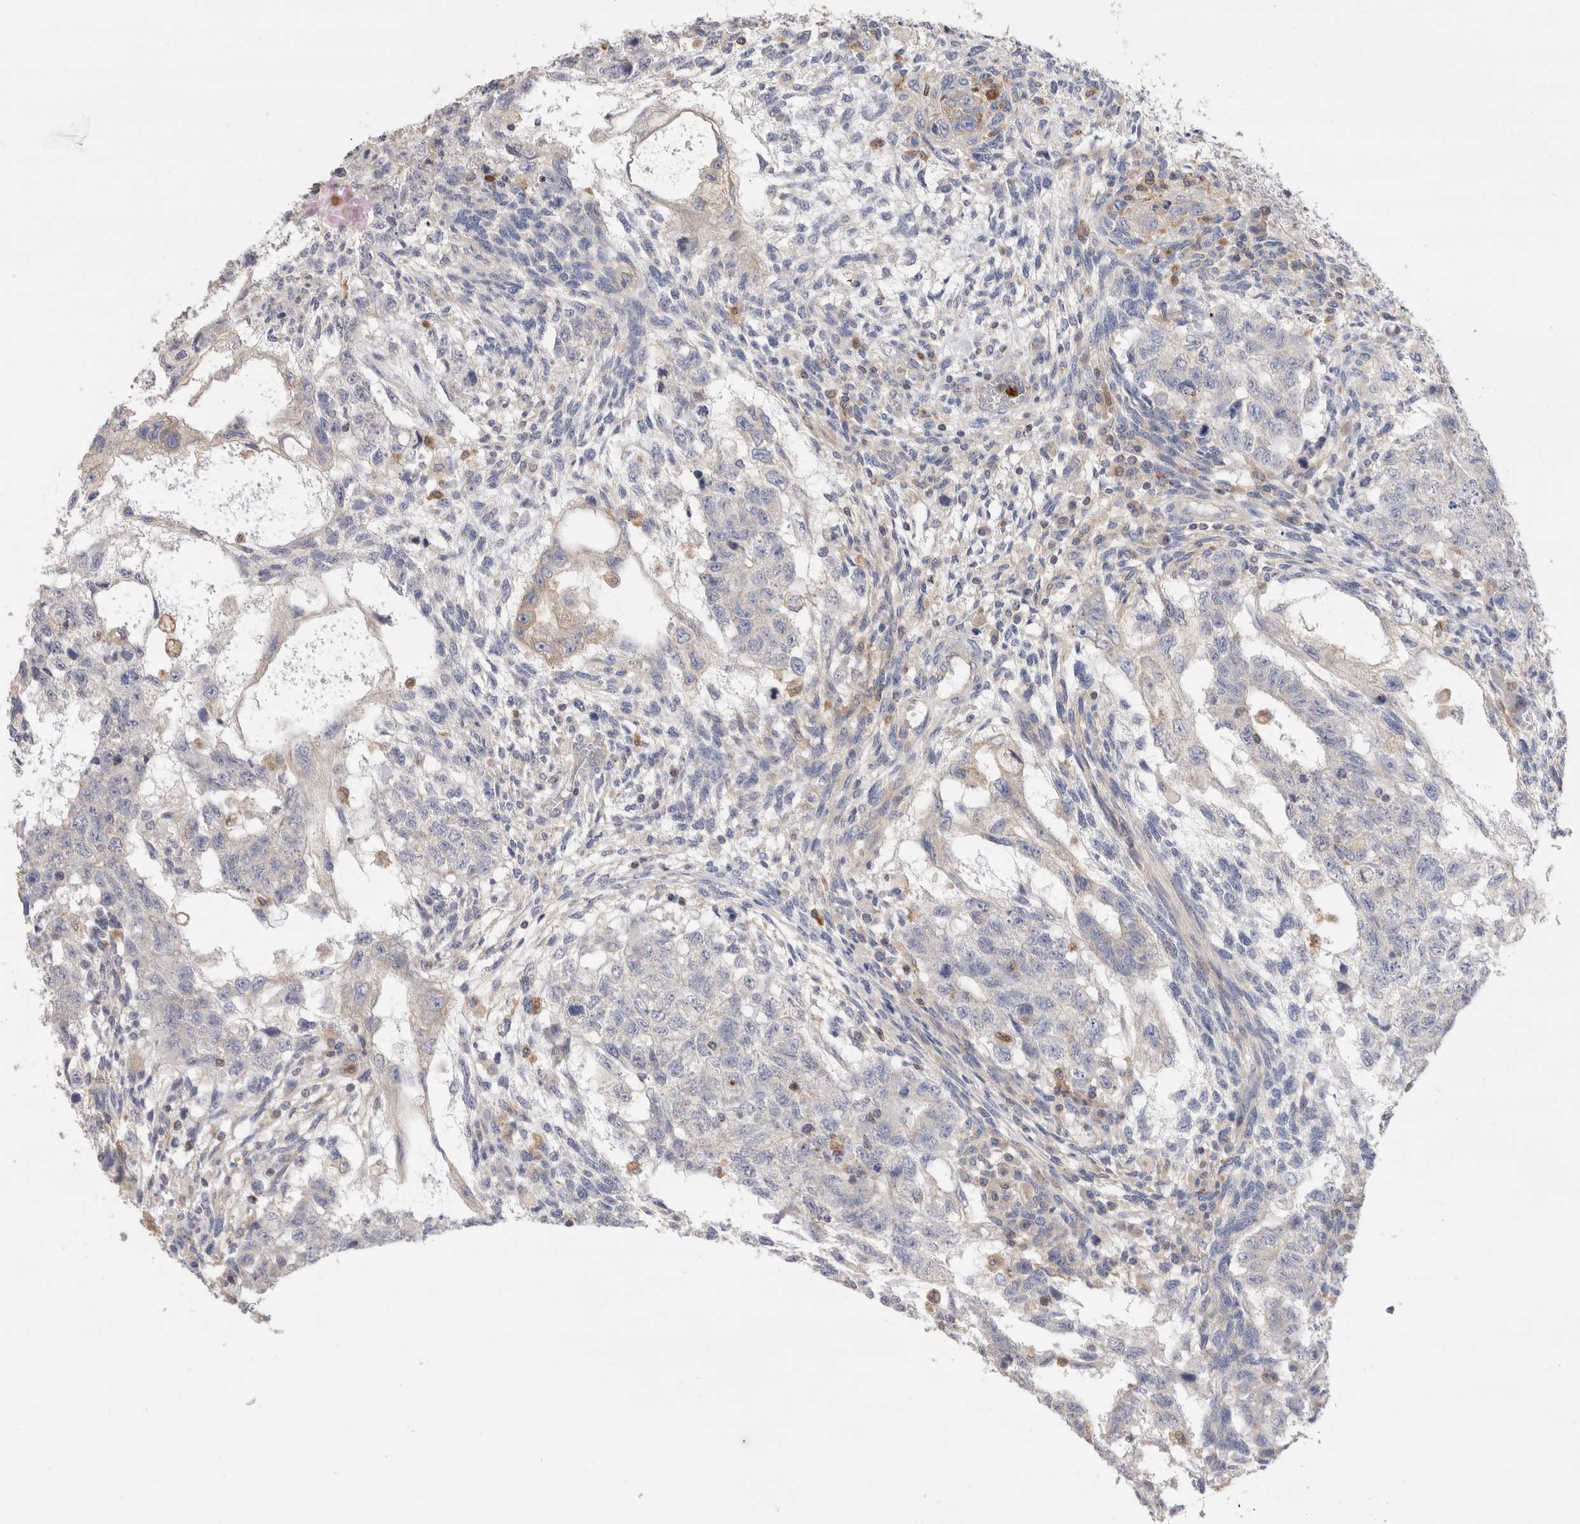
{"staining": {"intensity": "negative", "quantity": "none", "location": "none"}, "tissue": "testis cancer", "cell_type": "Tumor cells", "image_type": "cancer", "snomed": [{"axis": "morphology", "description": "Normal tissue, NOS"}, {"axis": "morphology", "description": "Carcinoma, Embryonal, NOS"}, {"axis": "topography", "description": "Testis"}], "caption": "This is a photomicrograph of immunohistochemistry staining of testis embryonal carcinoma, which shows no expression in tumor cells. Nuclei are stained in blue.", "gene": "NXT2", "patient": {"sex": "male", "age": 36}}